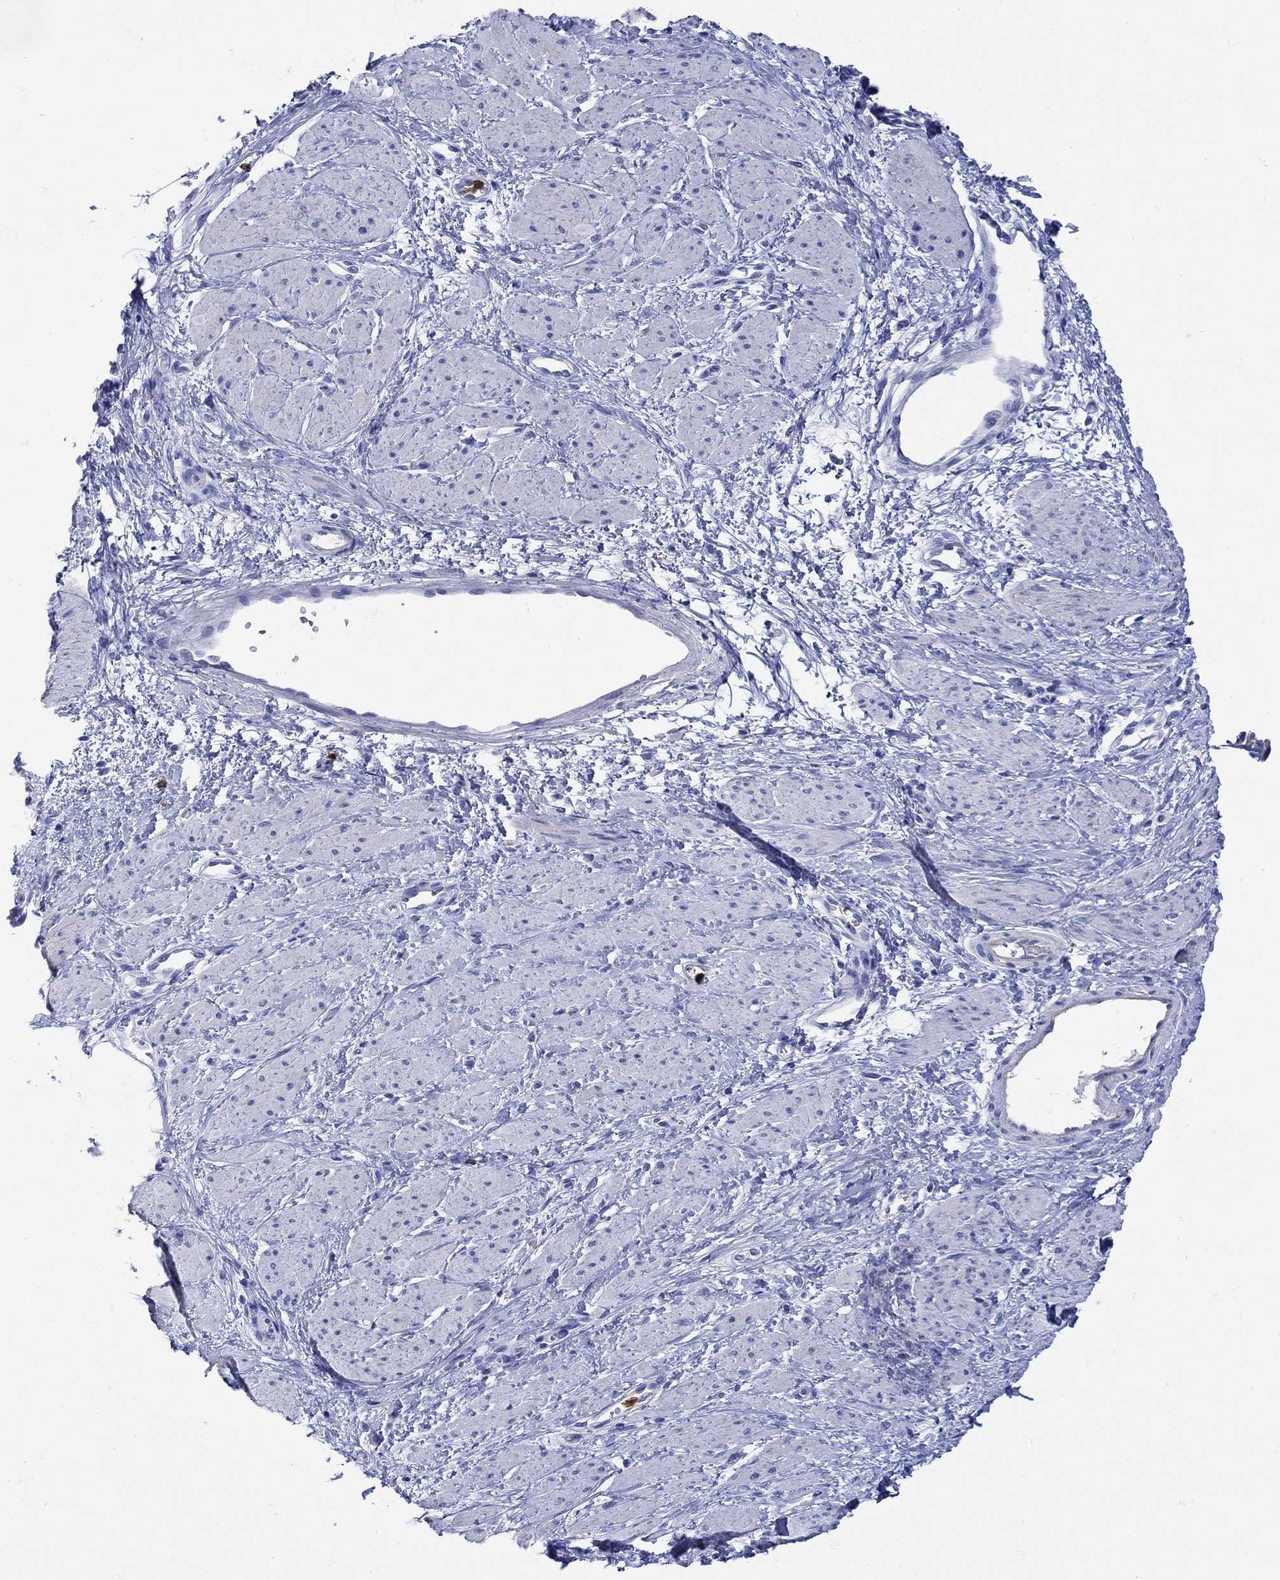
{"staining": {"intensity": "negative", "quantity": "none", "location": "none"}, "tissue": "smooth muscle", "cell_type": "Smooth muscle cells", "image_type": "normal", "snomed": [{"axis": "morphology", "description": "Normal tissue, NOS"}, {"axis": "topography", "description": "Smooth muscle"}, {"axis": "topography", "description": "Uterus"}], "caption": "A high-resolution micrograph shows immunohistochemistry staining of unremarkable smooth muscle, which reveals no significant expression in smooth muscle cells.", "gene": "LINGO3", "patient": {"sex": "female", "age": 39}}